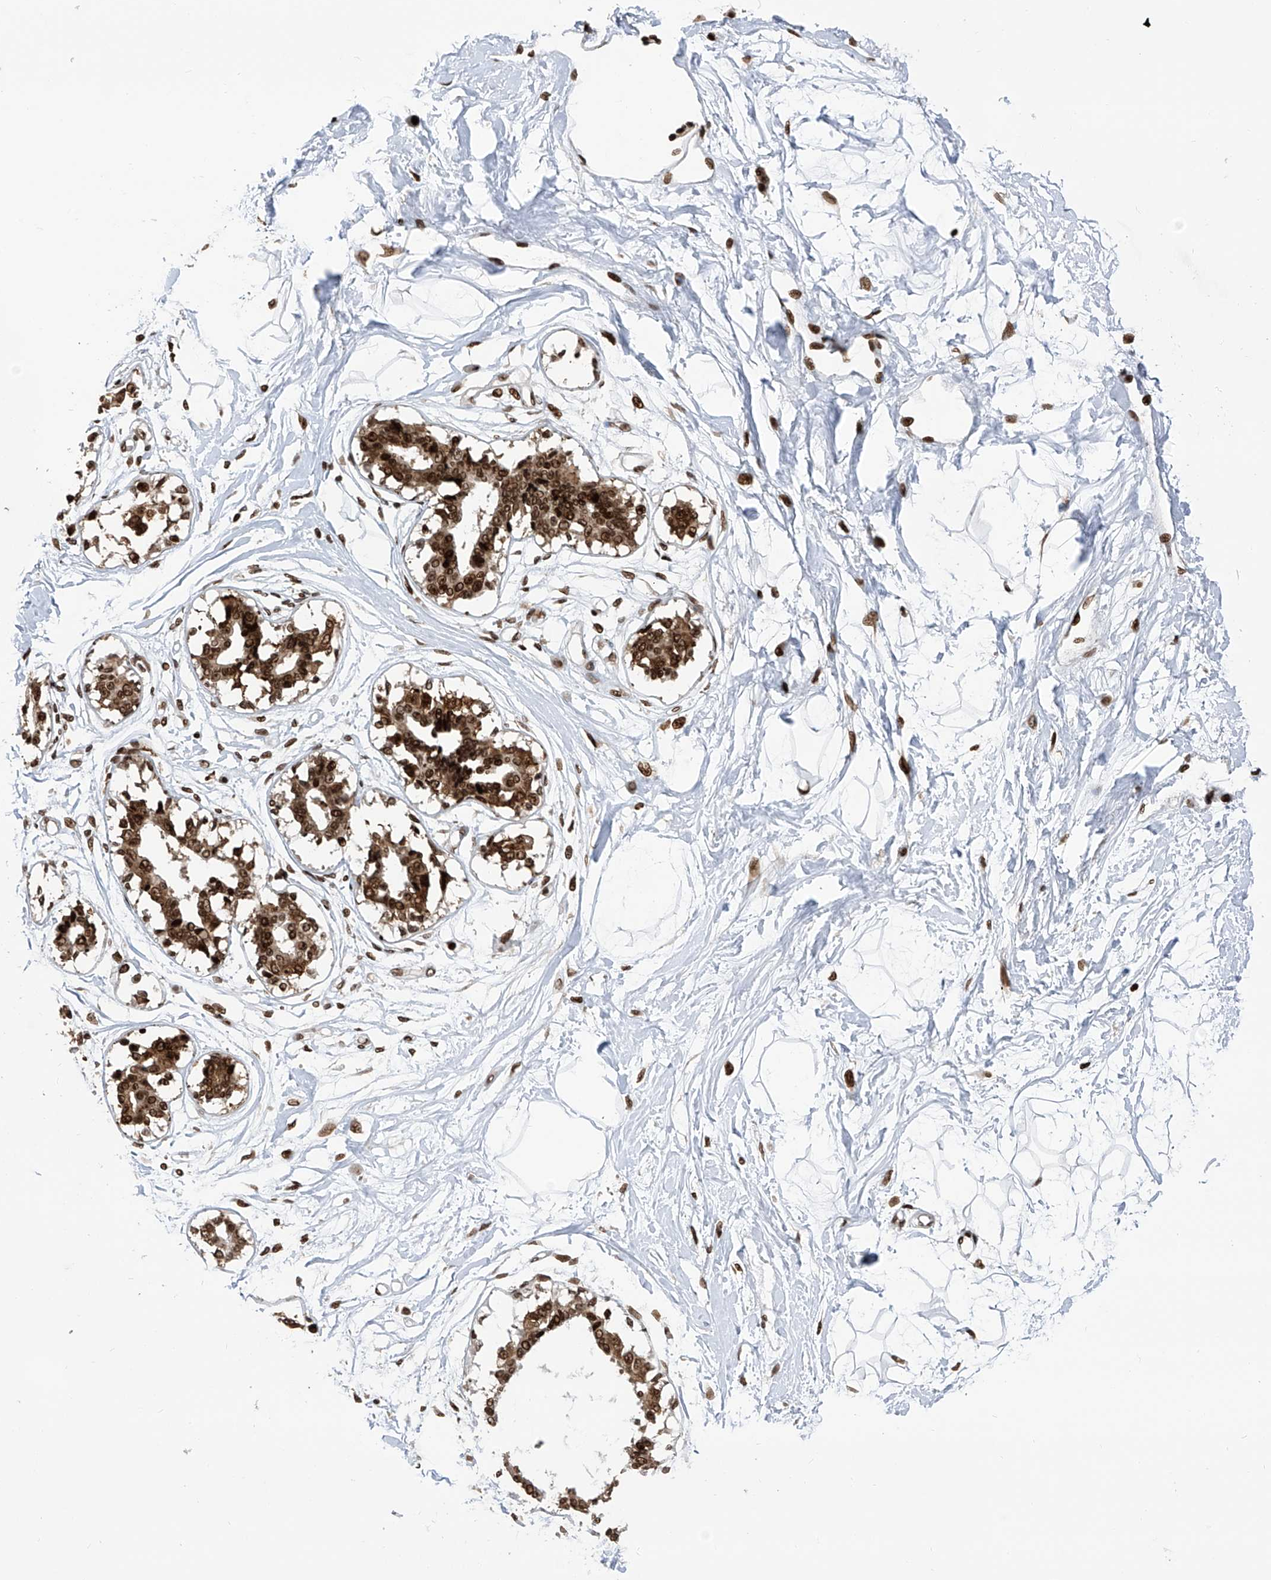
{"staining": {"intensity": "strong", "quantity": ">75%", "location": "nuclear"}, "tissue": "breast", "cell_type": "Adipocytes", "image_type": "normal", "snomed": [{"axis": "morphology", "description": "Normal tissue, NOS"}, {"axis": "topography", "description": "Breast"}], "caption": "Immunohistochemical staining of unremarkable breast exhibits high levels of strong nuclear expression in approximately >75% of adipocytes. (IHC, brightfield microscopy, high magnification).", "gene": "PAK1IP1", "patient": {"sex": "female", "age": 45}}